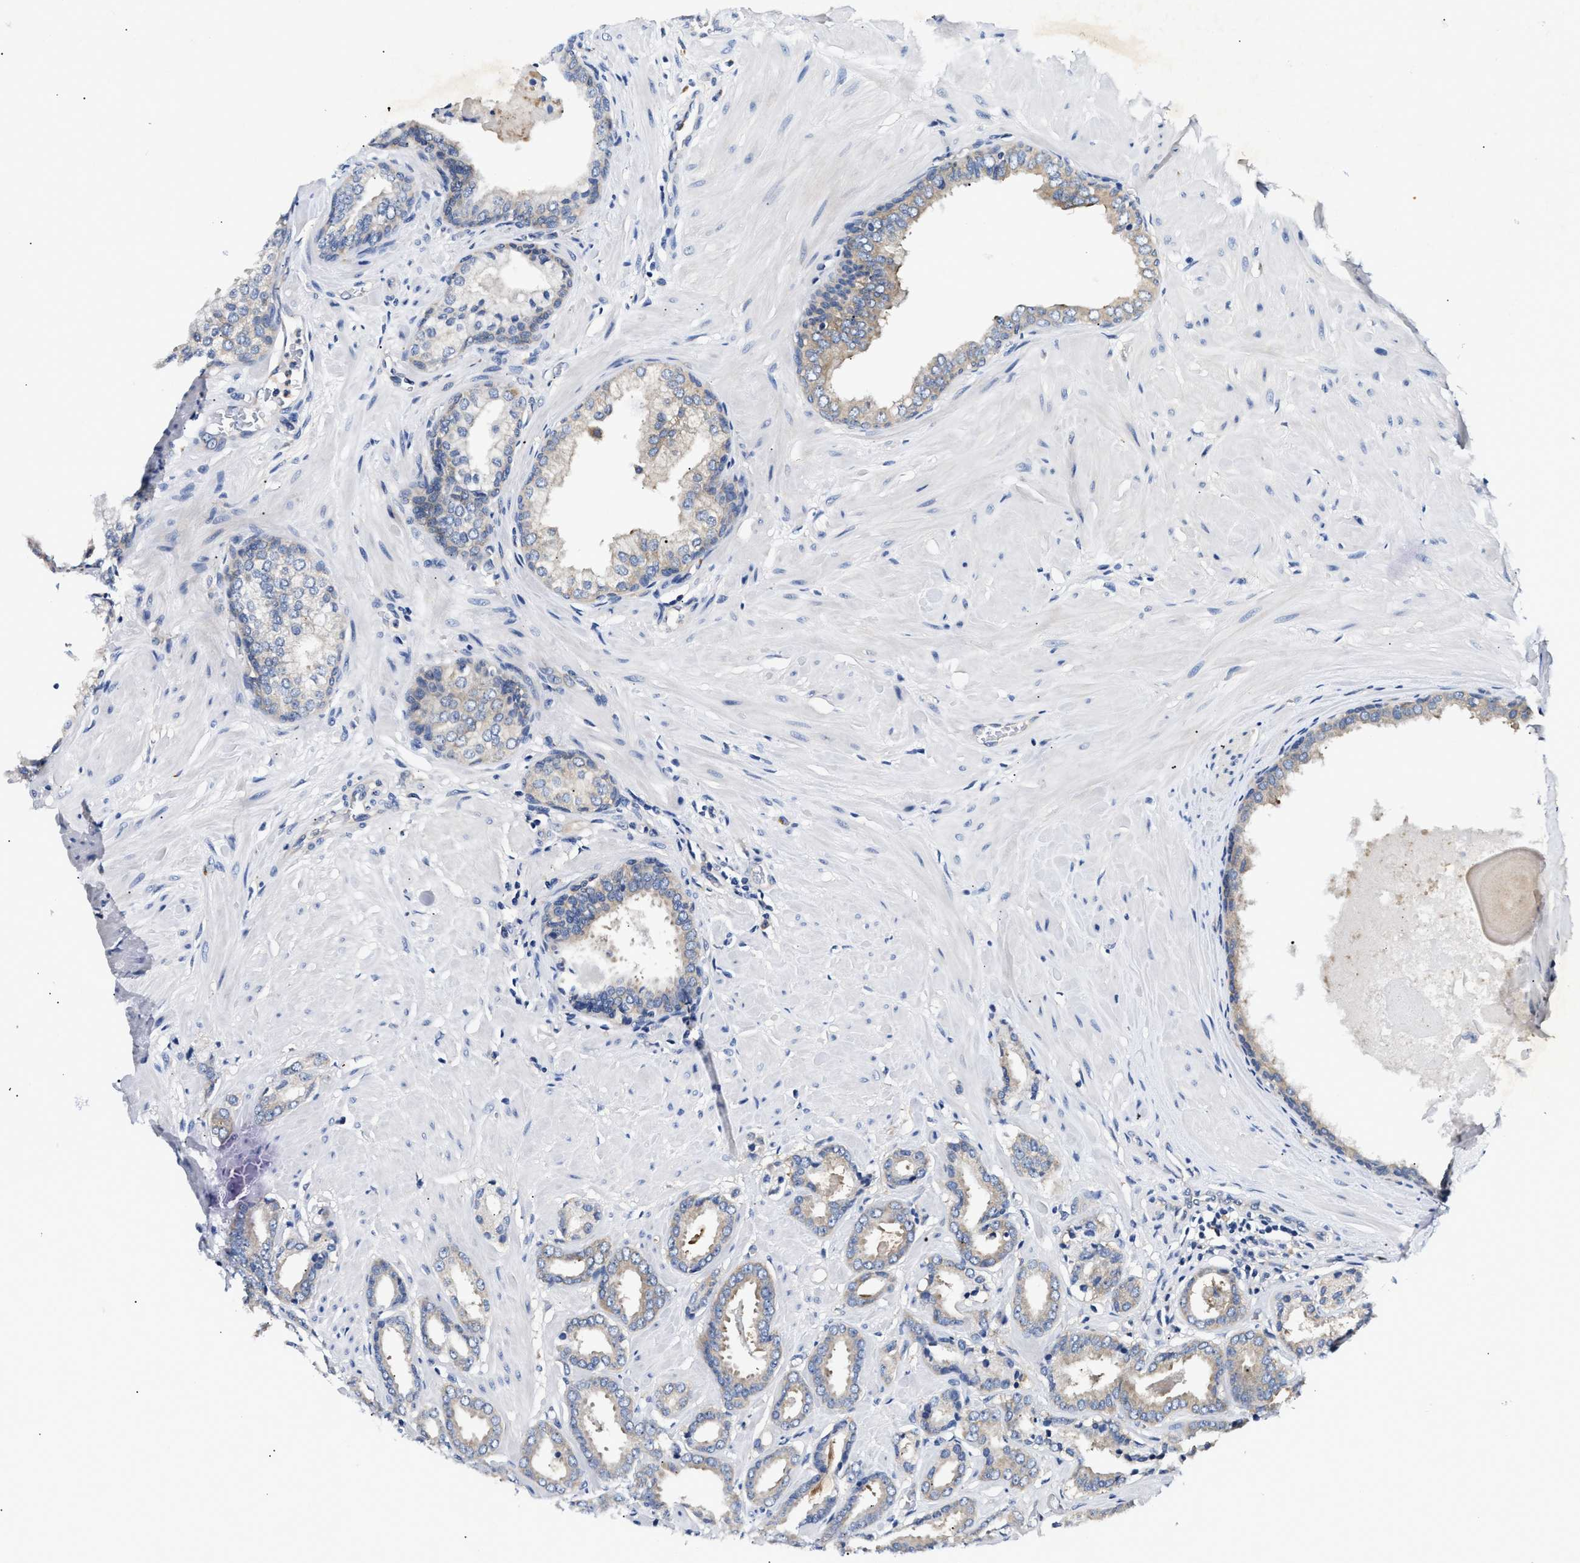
{"staining": {"intensity": "negative", "quantity": "none", "location": "none"}, "tissue": "prostate cancer", "cell_type": "Tumor cells", "image_type": "cancer", "snomed": [{"axis": "morphology", "description": "Adenocarcinoma, Low grade"}, {"axis": "topography", "description": "Prostate"}], "caption": "Tumor cells show no significant protein staining in prostate cancer.", "gene": "FAM185A", "patient": {"sex": "male", "age": 53}}